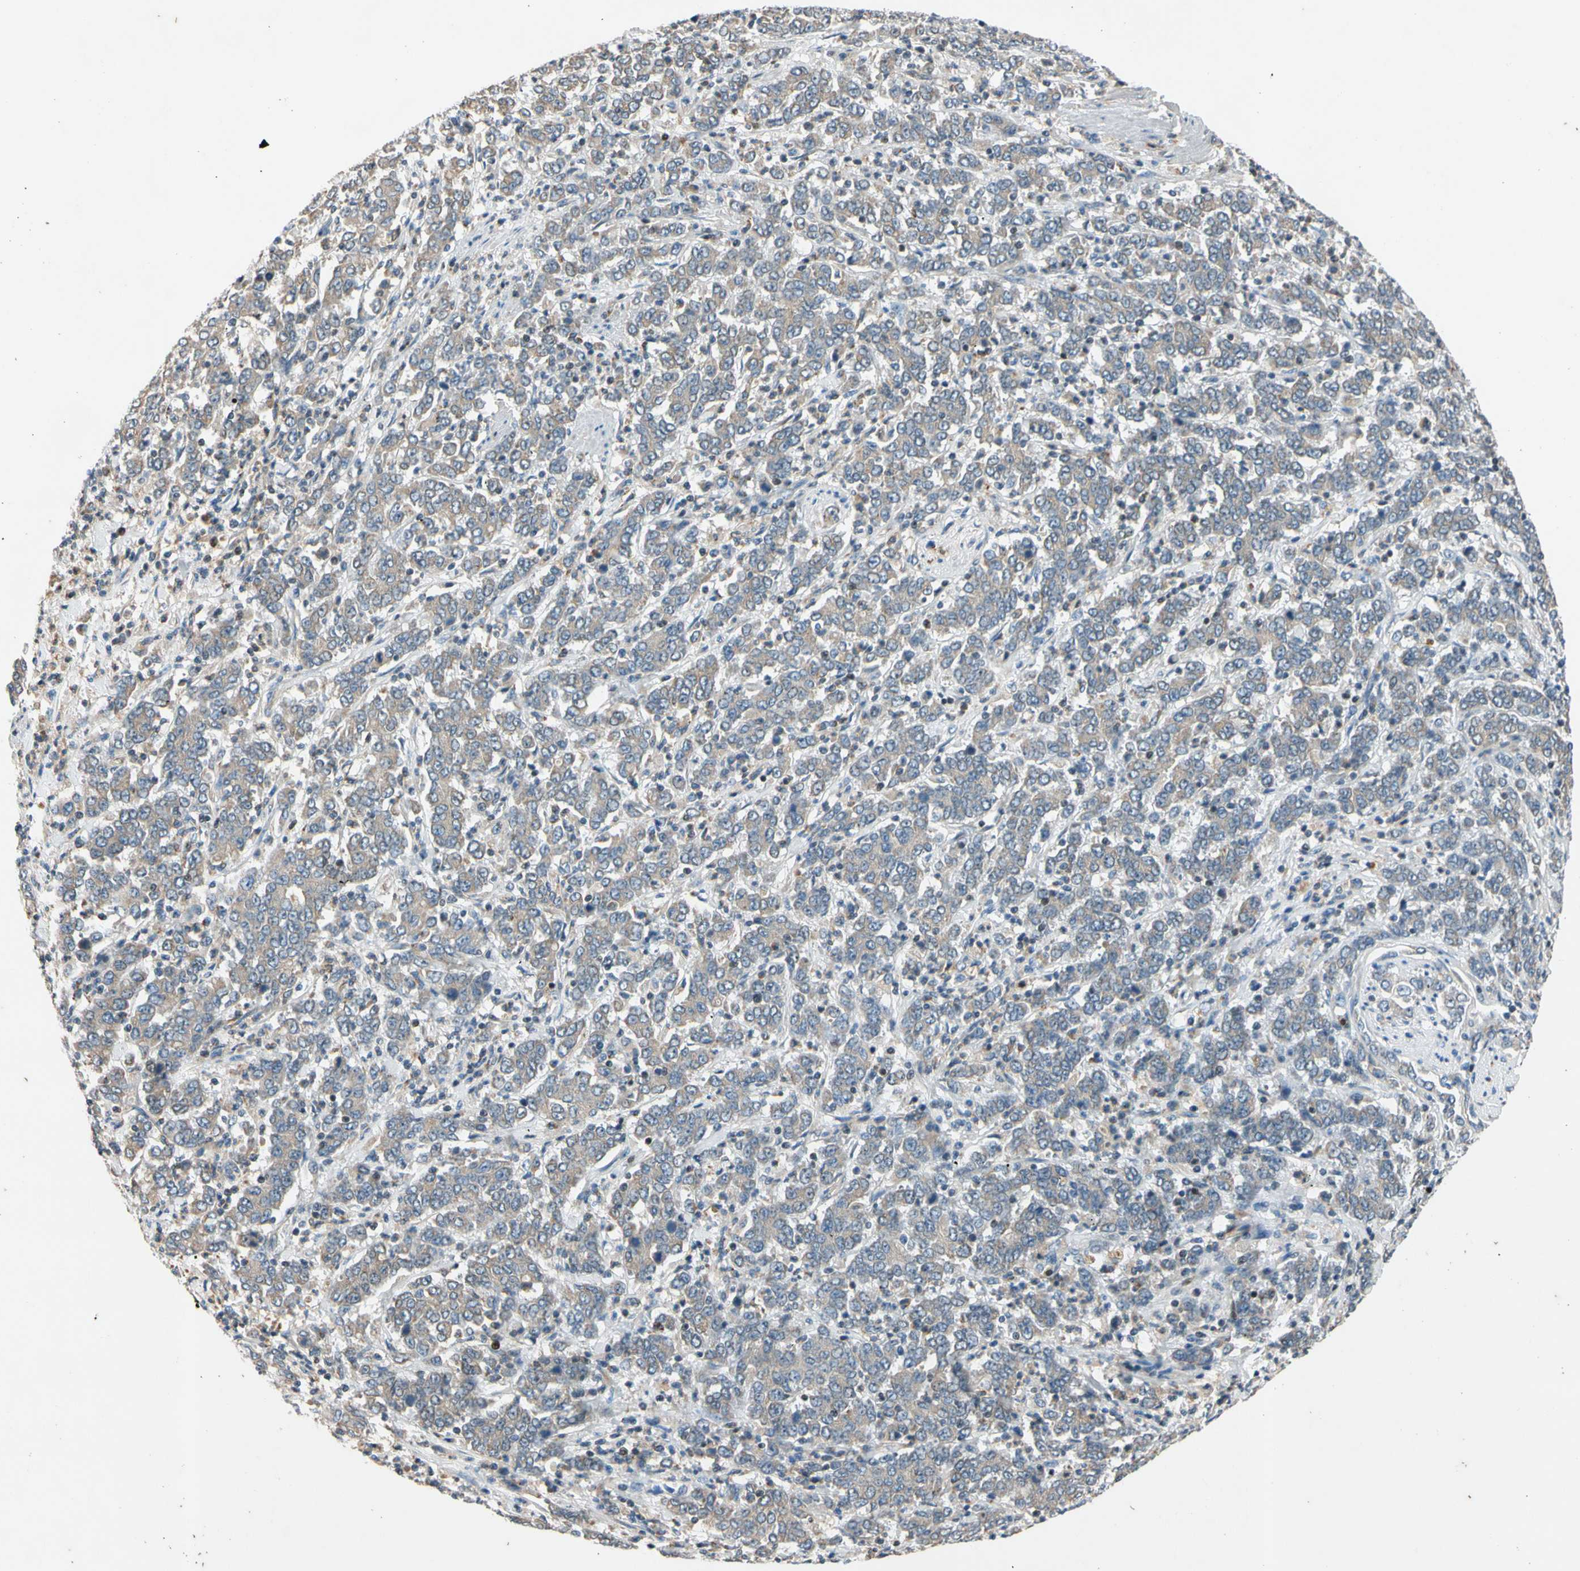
{"staining": {"intensity": "weak", "quantity": ">75%", "location": "cytoplasmic/membranous"}, "tissue": "stomach cancer", "cell_type": "Tumor cells", "image_type": "cancer", "snomed": [{"axis": "morphology", "description": "Adenocarcinoma, NOS"}, {"axis": "topography", "description": "Stomach, lower"}], "caption": "IHC photomicrograph of neoplastic tissue: human stomach adenocarcinoma stained using immunohistochemistry shows low levels of weak protein expression localized specifically in the cytoplasmic/membranous of tumor cells, appearing as a cytoplasmic/membranous brown color.", "gene": "TBX21", "patient": {"sex": "female", "age": 71}}